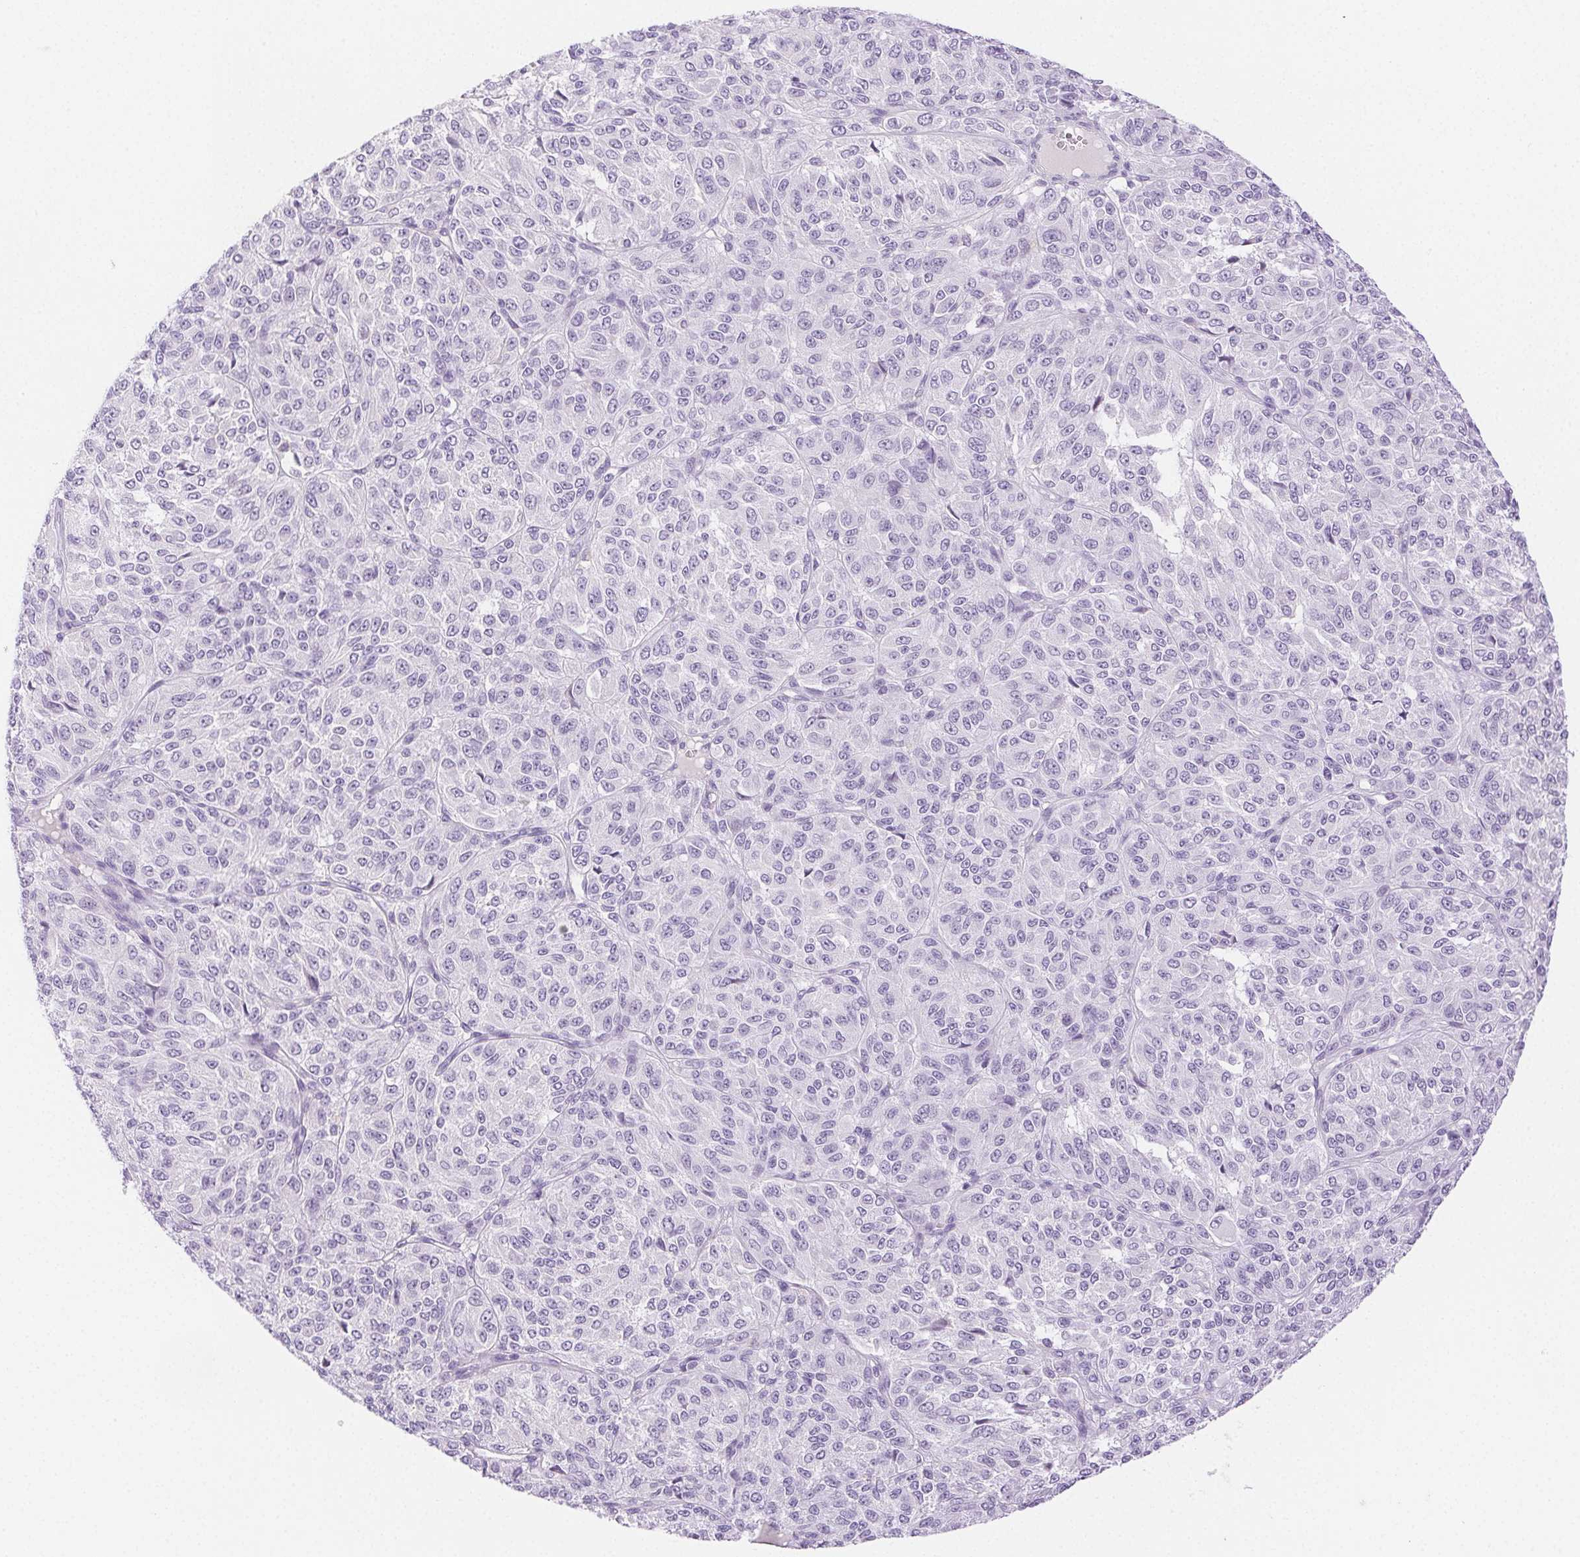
{"staining": {"intensity": "negative", "quantity": "none", "location": "none"}, "tissue": "melanoma", "cell_type": "Tumor cells", "image_type": "cancer", "snomed": [{"axis": "morphology", "description": "Malignant melanoma, Metastatic site"}, {"axis": "topography", "description": "Brain"}], "caption": "Immunohistochemical staining of melanoma exhibits no significant positivity in tumor cells.", "gene": "SPACA4", "patient": {"sex": "female", "age": 56}}